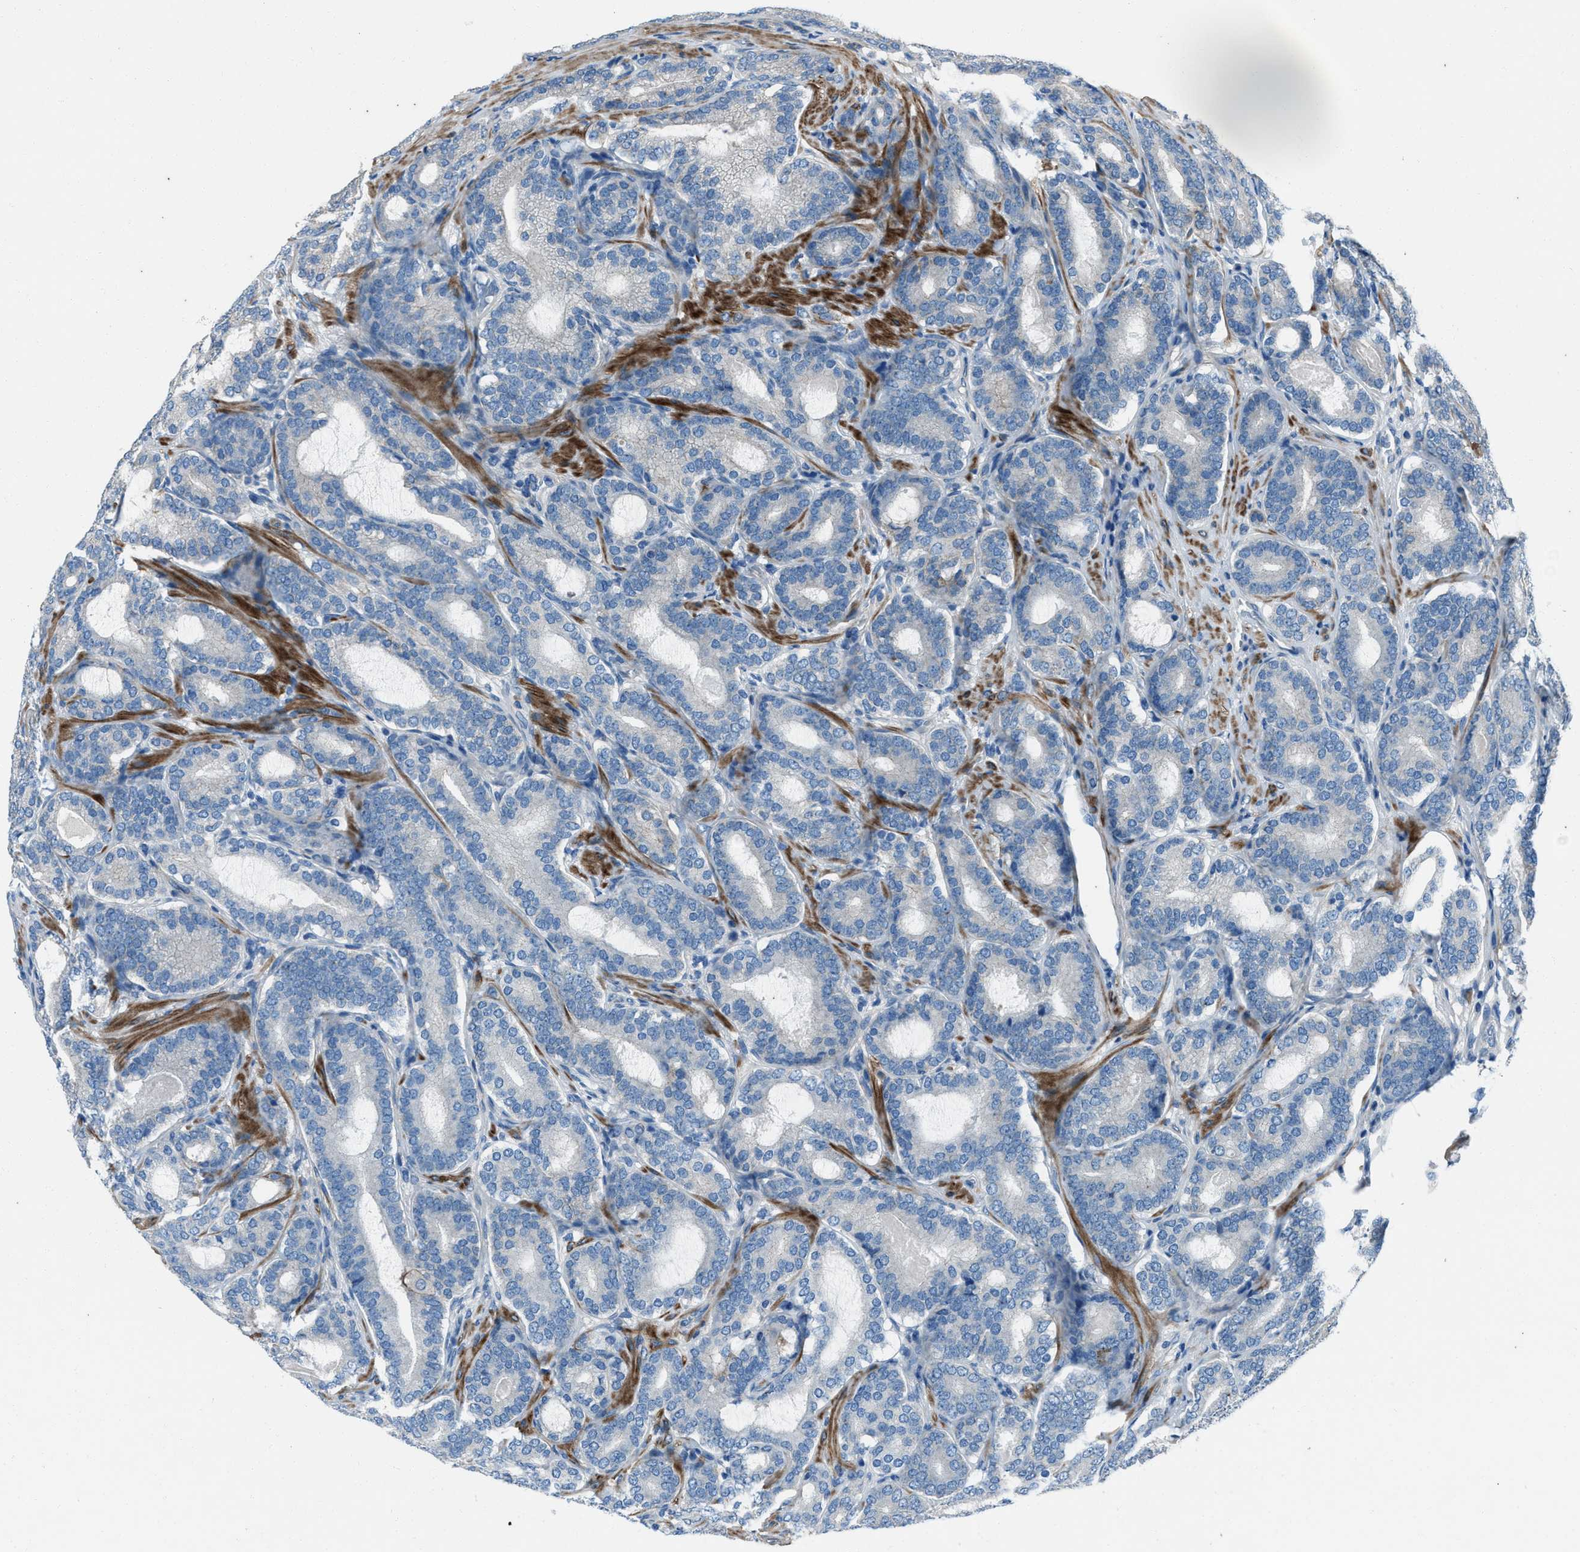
{"staining": {"intensity": "negative", "quantity": "none", "location": "none"}, "tissue": "prostate cancer", "cell_type": "Tumor cells", "image_type": "cancer", "snomed": [{"axis": "morphology", "description": "Adenocarcinoma, High grade"}, {"axis": "topography", "description": "Prostate"}], "caption": "This histopathology image is of prostate cancer stained with immunohistochemistry to label a protein in brown with the nuclei are counter-stained blue. There is no expression in tumor cells.", "gene": "SVIL", "patient": {"sex": "male", "age": 60}}